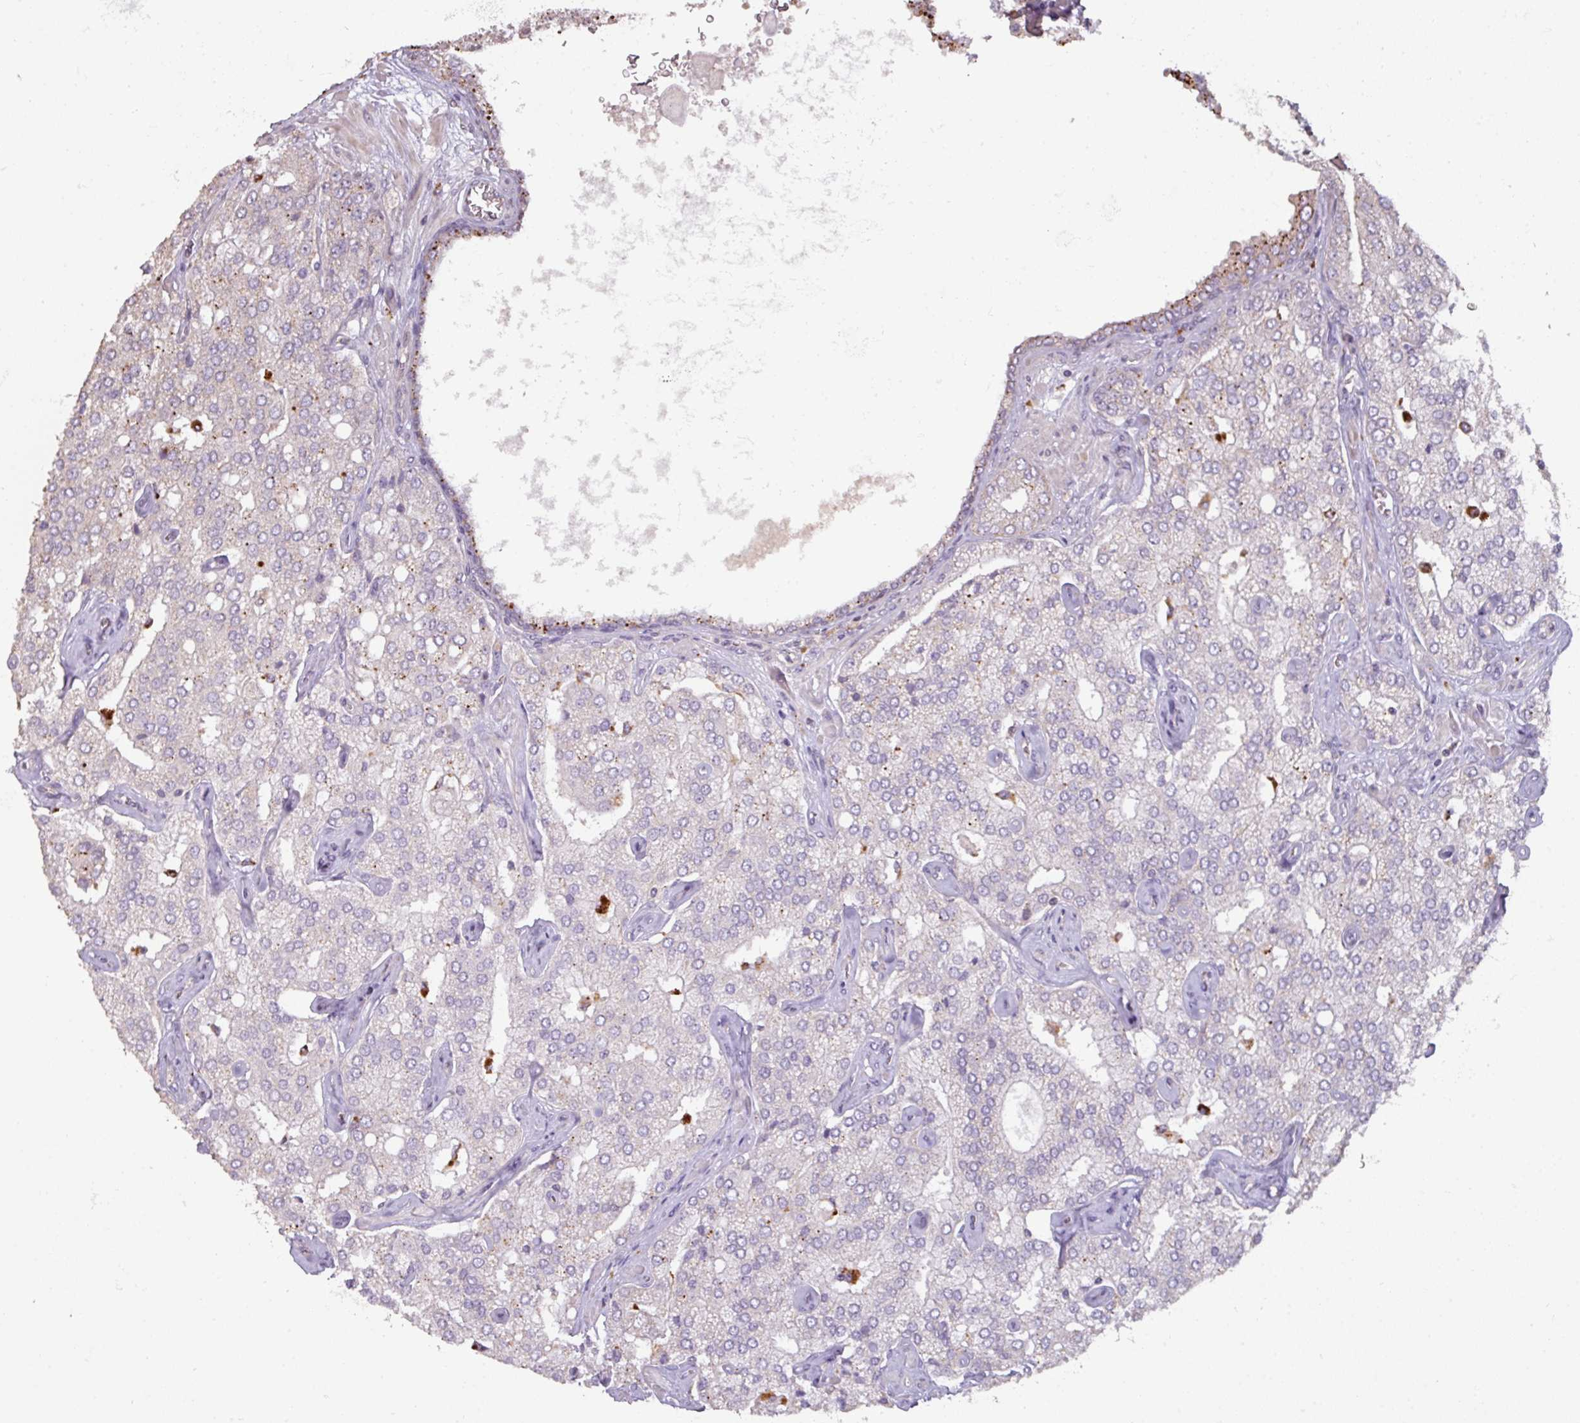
{"staining": {"intensity": "moderate", "quantity": "25%-75%", "location": "cytoplasmic/membranous"}, "tissue": "prostate cancer", "cell_type": "Tumor cells", "image_type": "cancer", "snomed": [{"axis": "morphology", "description": "Adenocarcinoma, High grade"}, {"axis": "topography", "description": "Prostate"}], "caption": "This is an image of IHC staining of prostate cancer (adenocarcinoma (high-grade)), which shows moderate expression in the cytoplasmic/membranous of tumor cells.", "gene": "CXCR5", "patient": {"sex": "male", "age": 68}}